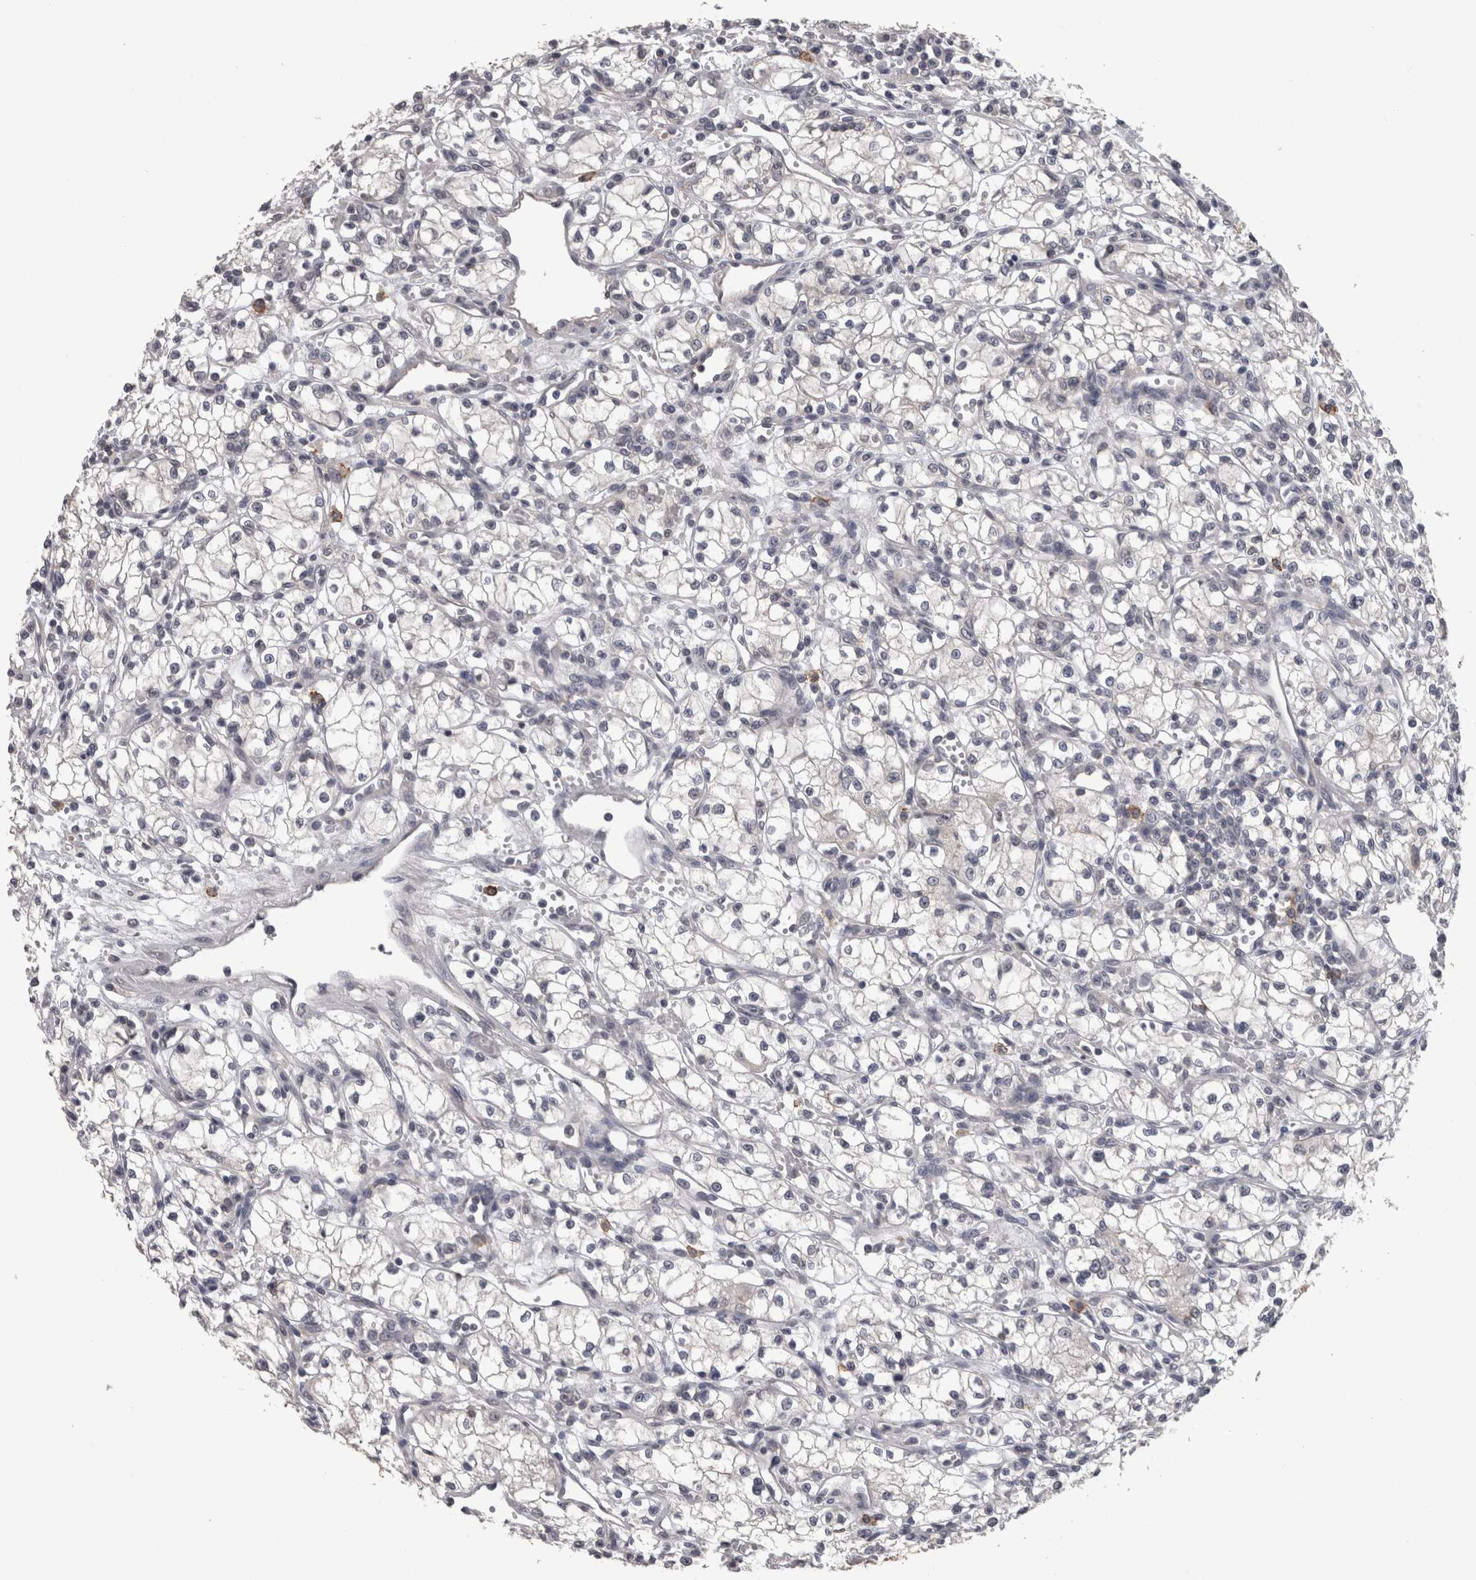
{"staining": {"intensity": "negative", "quantity": "none", "location": "none"}, "tissue": "renal cancer", "cell_type": "Tumor cells", "image_type": "cancer", "snomed": [{"axis": "morphology", "description": "Normal tissue, NOS"}, {"axis": "morphology", "description": "Adenocarcinoma, NOS"}, {"axis": "topography", "description": "Kidney"}], "caption": "Human adenocarcinoma (renal) stained for a protein using IHC shows no expression in tumor cells.", "gene": "PON3", "patient": {"sex": "male", "age": 59}}